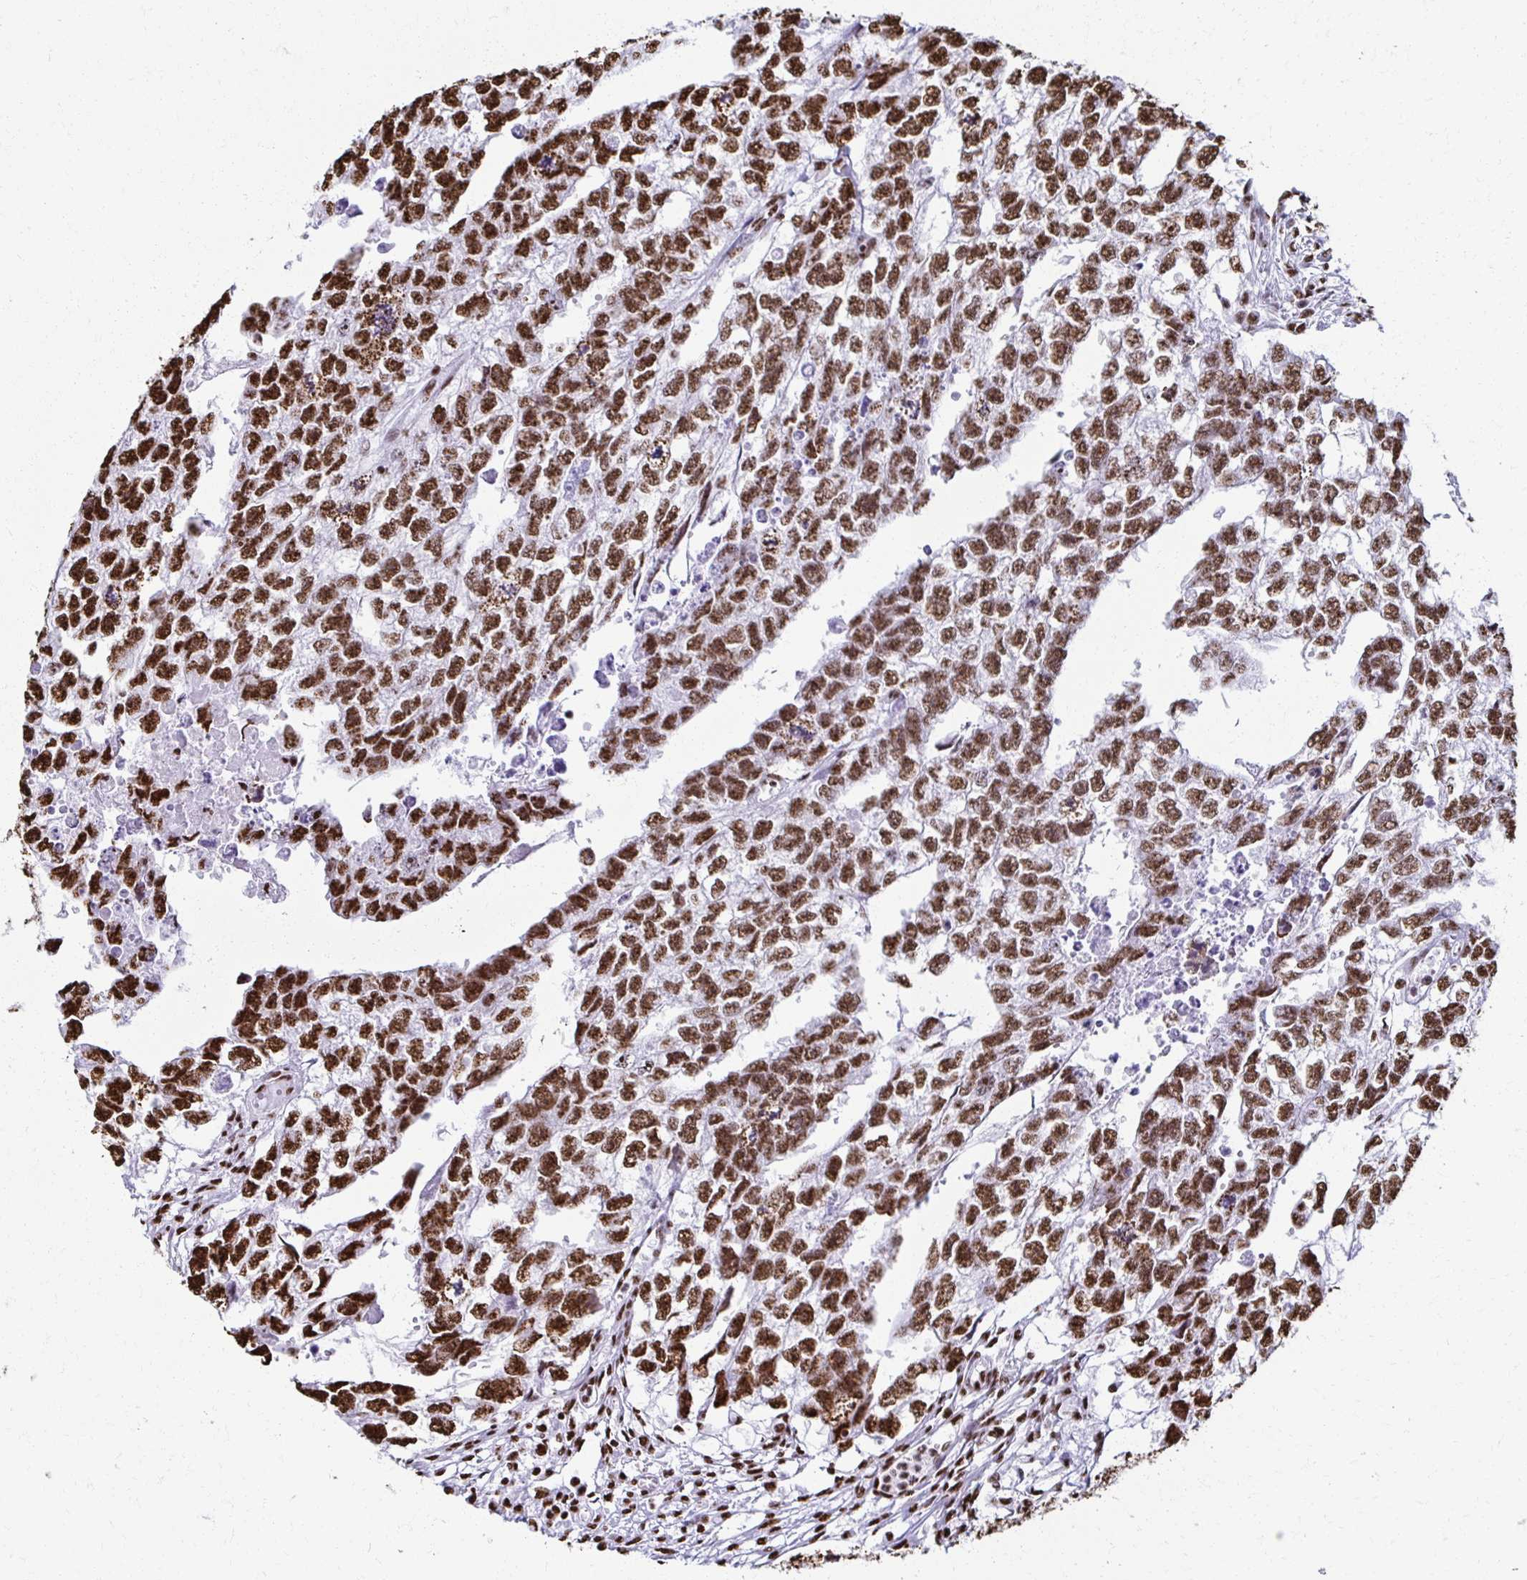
{"staining": {"intensity": "strong", "quantity": ">75%", "location": "nuclear"}, "tissue": "testis cancer", "cell_type": "Tumor cells", "image_type": "cancer", "snomed": [{"axis": "morphology", "description": "Carcinoma, Embryonal, NOS"}, {"axis": "morphology", "description": "Teratoma, malignant, NOS"}, {"axis": "topography", "description": "Testis"}], "caption": "Human teratoma (malignant) (testis) stained with a brown dye demonstrates strong nuclear positive positivity in about >75% of tumor cells.", "gene": "NONO", "patient": {"sex": "male", "age": 44}}